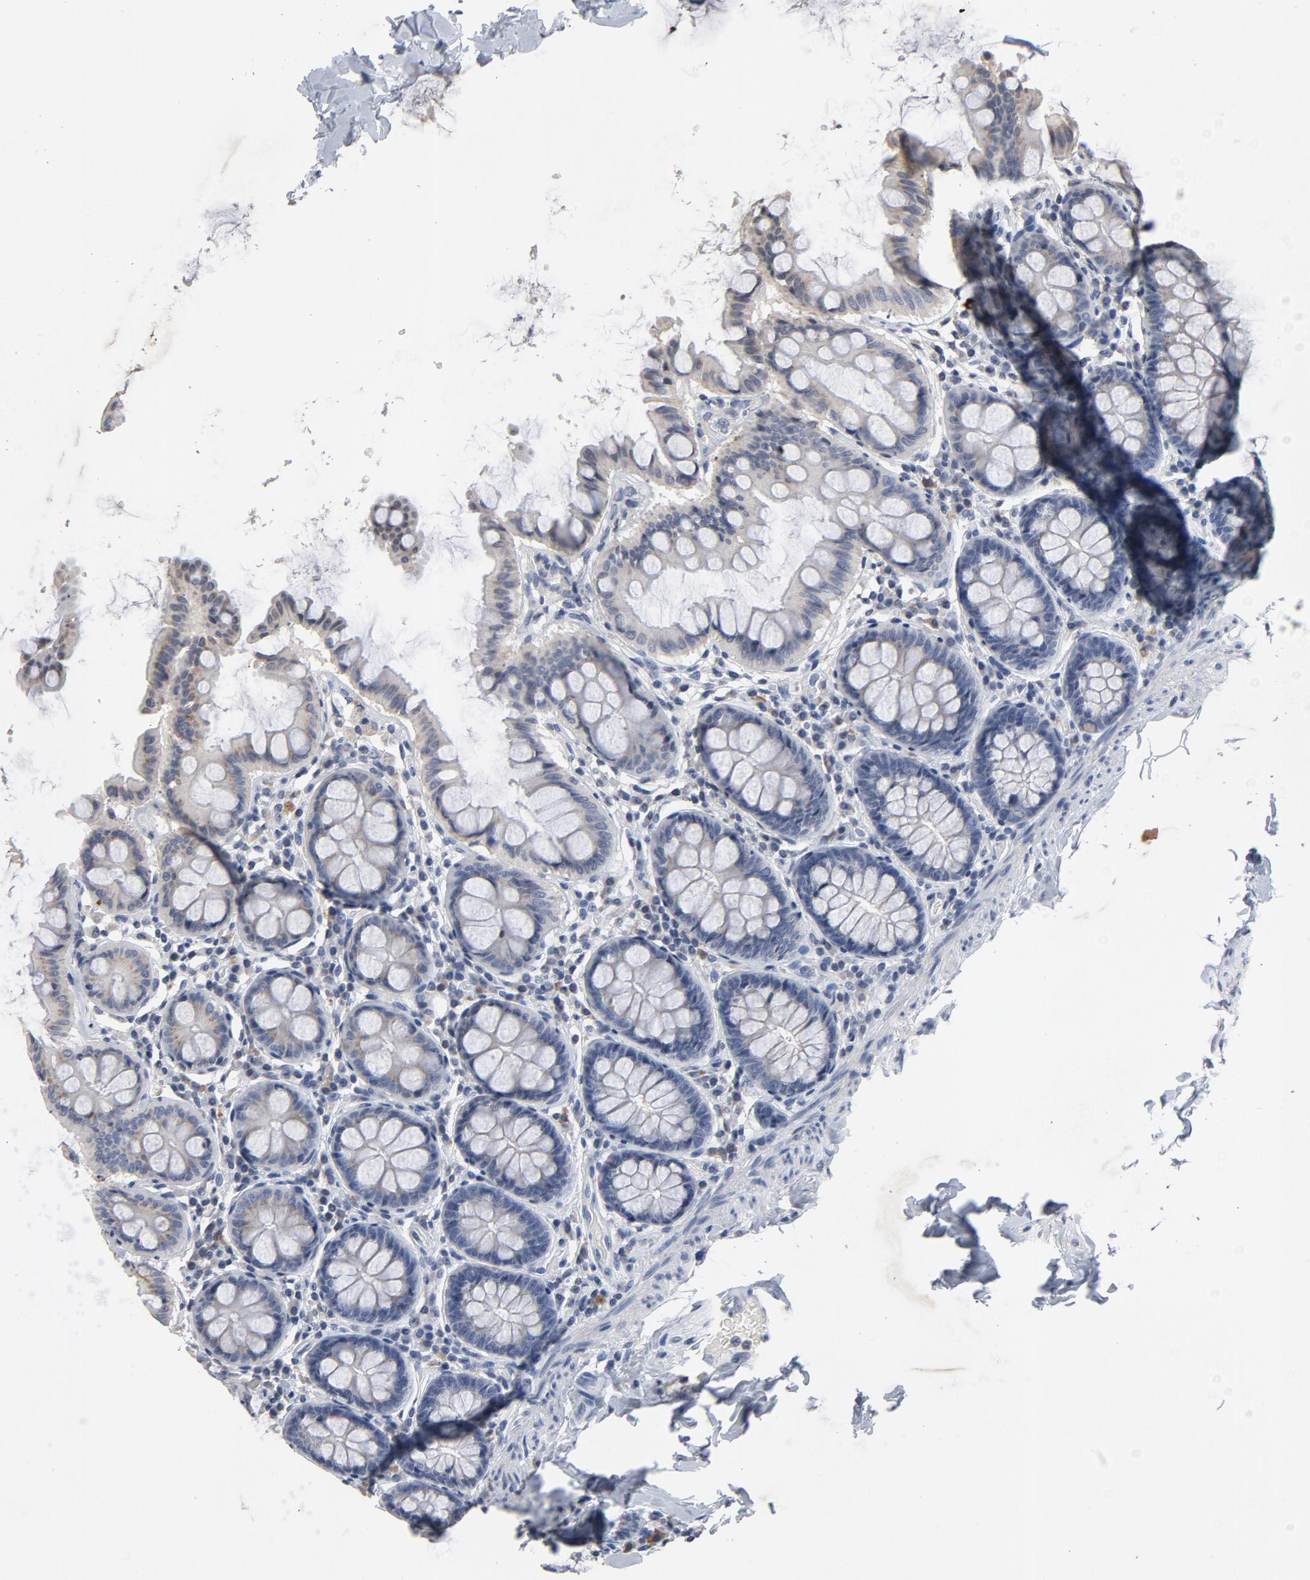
{"staining": {"intensity": "negative", "quantity": "none", "location": "none"}, "tissue": "colon", "cell_type": "Endothelial cells", "image_type": "normal", "snomed": [{"axis": "morphology", "description": "Normal tissue, NOS"}, {"axis": "topography", "description": "Colon"}], "caption": "There is no significant expression in endothelial cells of colon. (DAB immunohistochemistry (IHC) with hematoxylin counter stain).", "gene": "TCL1A", "patient": {"sex": "female", "age": 61}}